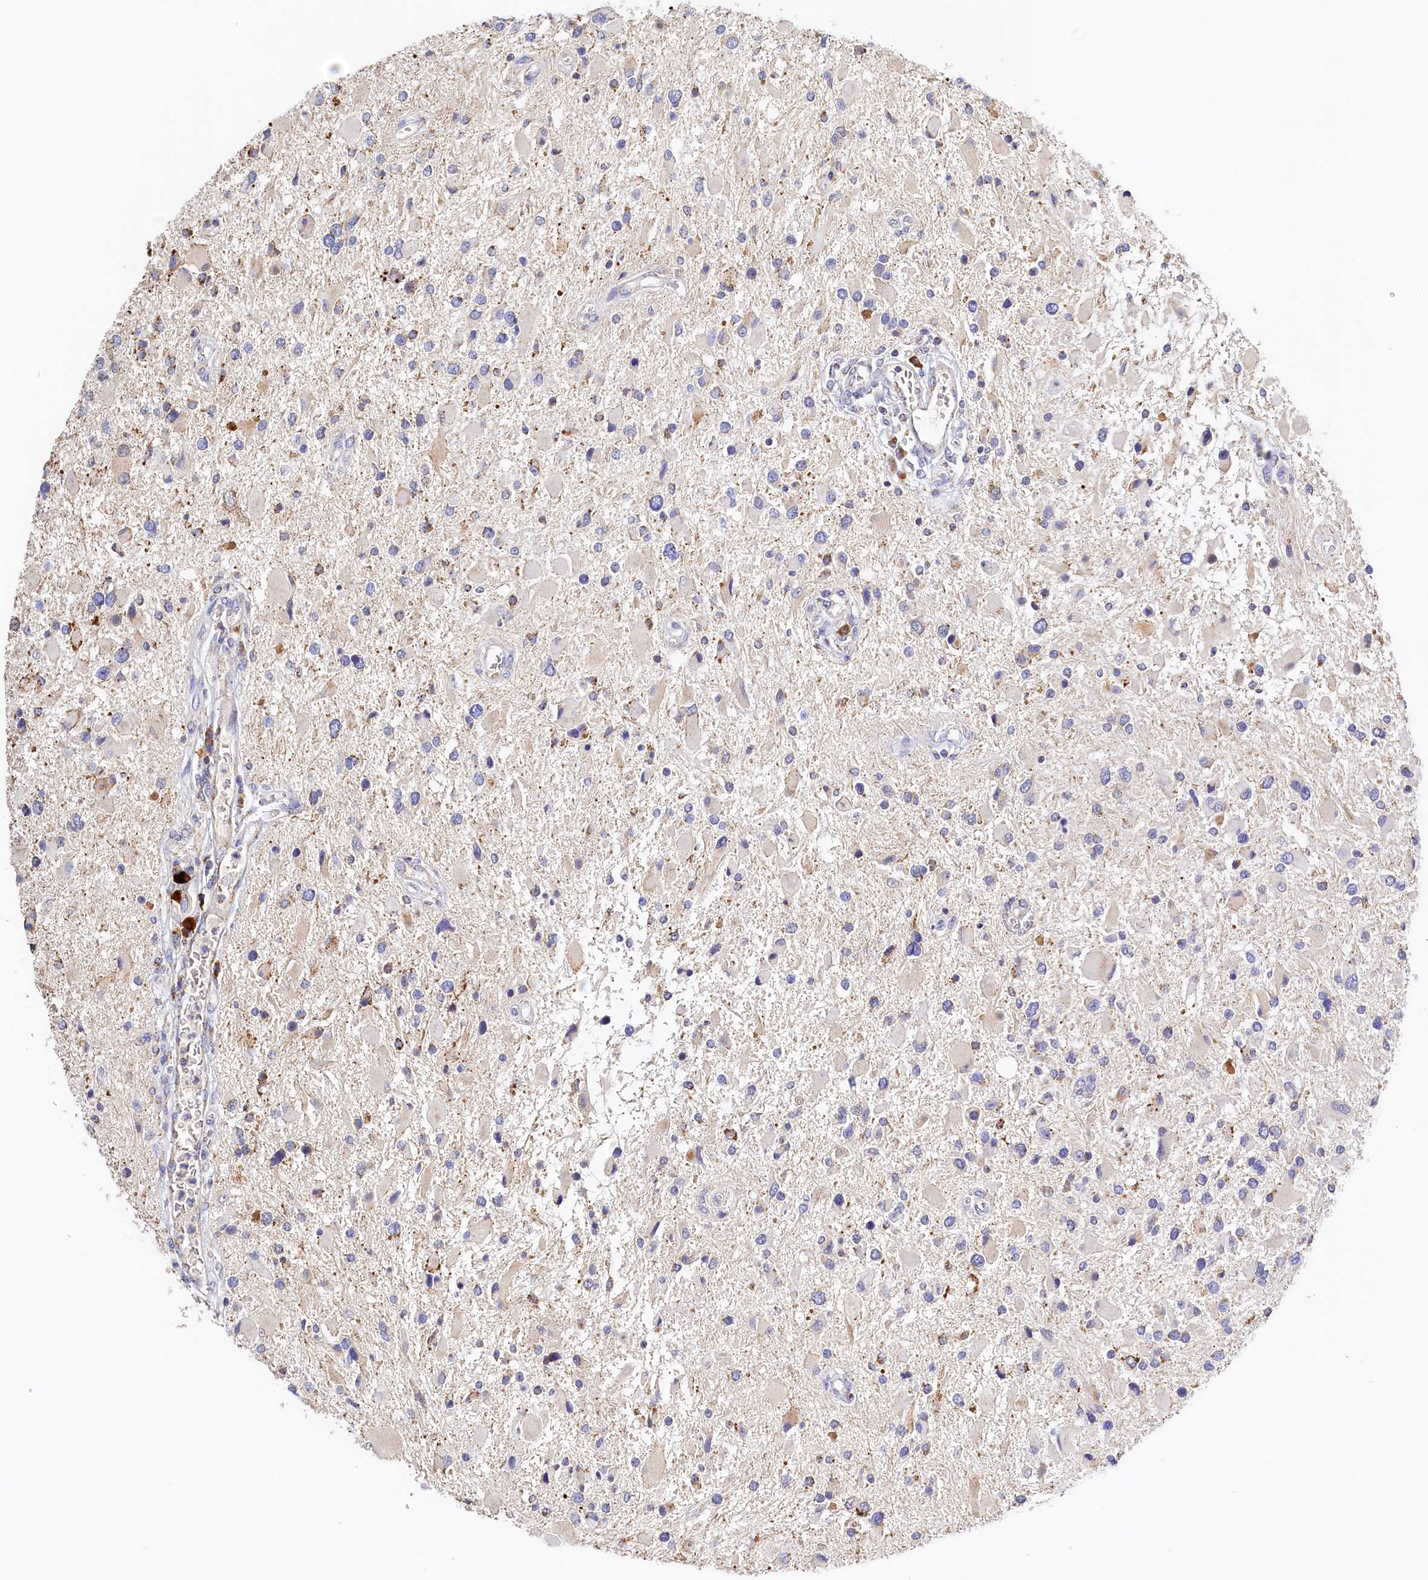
{"staining": {"intensity": "negative", "quantity": "none", "location": "none"}, "tissue": "glioma", "cell_type": "Tumor cells", "image_type": "cancer", "snomed": [{"axis": "morphology", "description": "Glioma, malignant, High grade"}, {"axis": "topography", "description": "Brain"}], "caption": "An image of human malignant glioma (high-grade) is negative for staining in tumor cells.", "gene": "POC1A", "patient": {"sex": "male", "age": 53}}